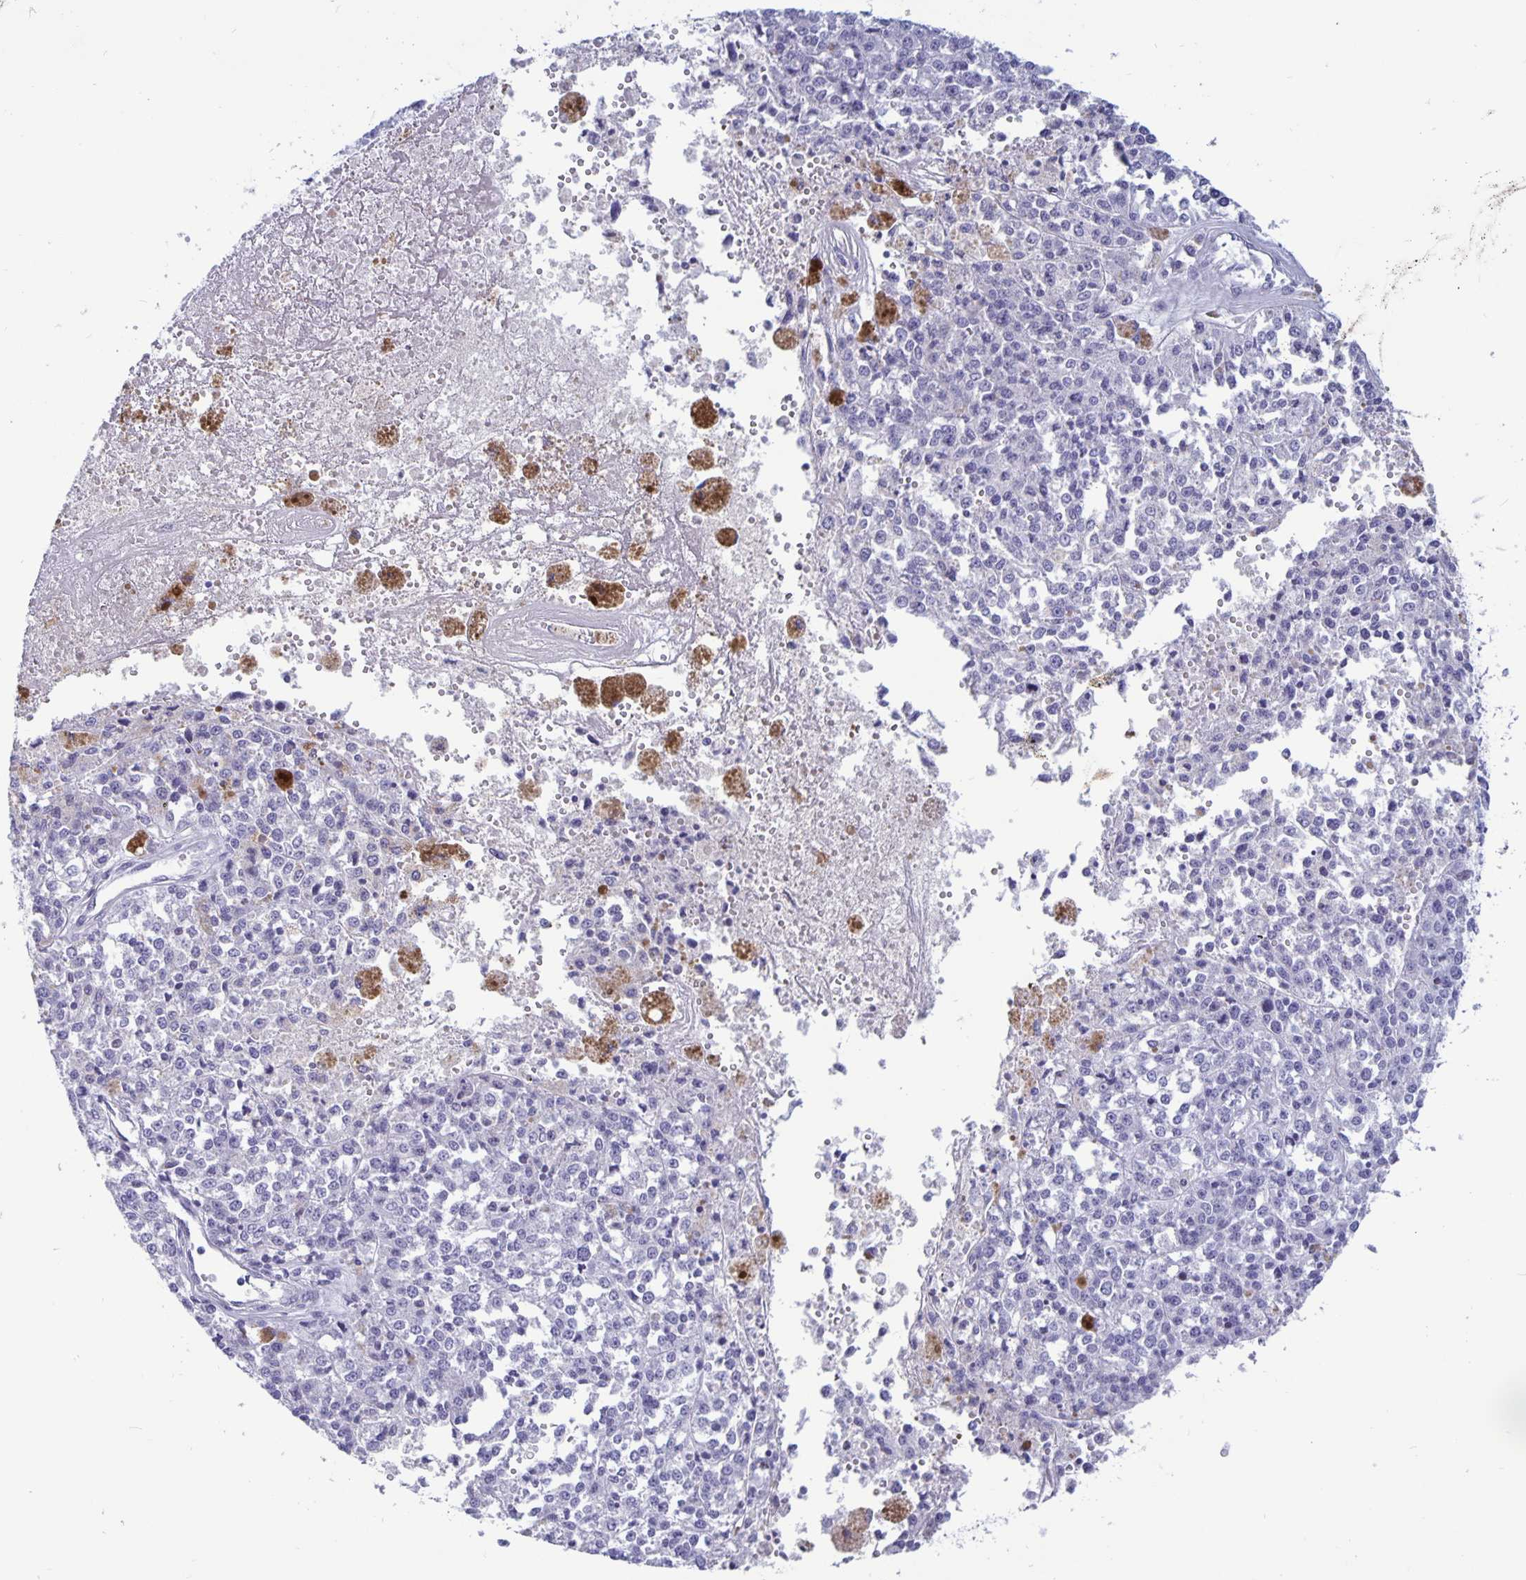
{"staining": {"intensity": "negative", "quantity": "none", "location": "none"}, "tissue": "melanoma", "cell_type": "Tumor cells", "image_type": "cancer", "snomed": [{"axis": "morphology", "description": "Malignant melanoma, Metastatic site"}, {"axis": "topography", "description": "Lymph node"}], "caption": "High power microscopy photomicrograph of an IHC photomicrograph of malignant melanoma (metastatic site), revealing no significant staining in tumor cells. (Immunohistochemistry, brightfield microscopy, high magnification).", "gene": "BPIFA3", "patient": {"sex": "female", "age": 64}}